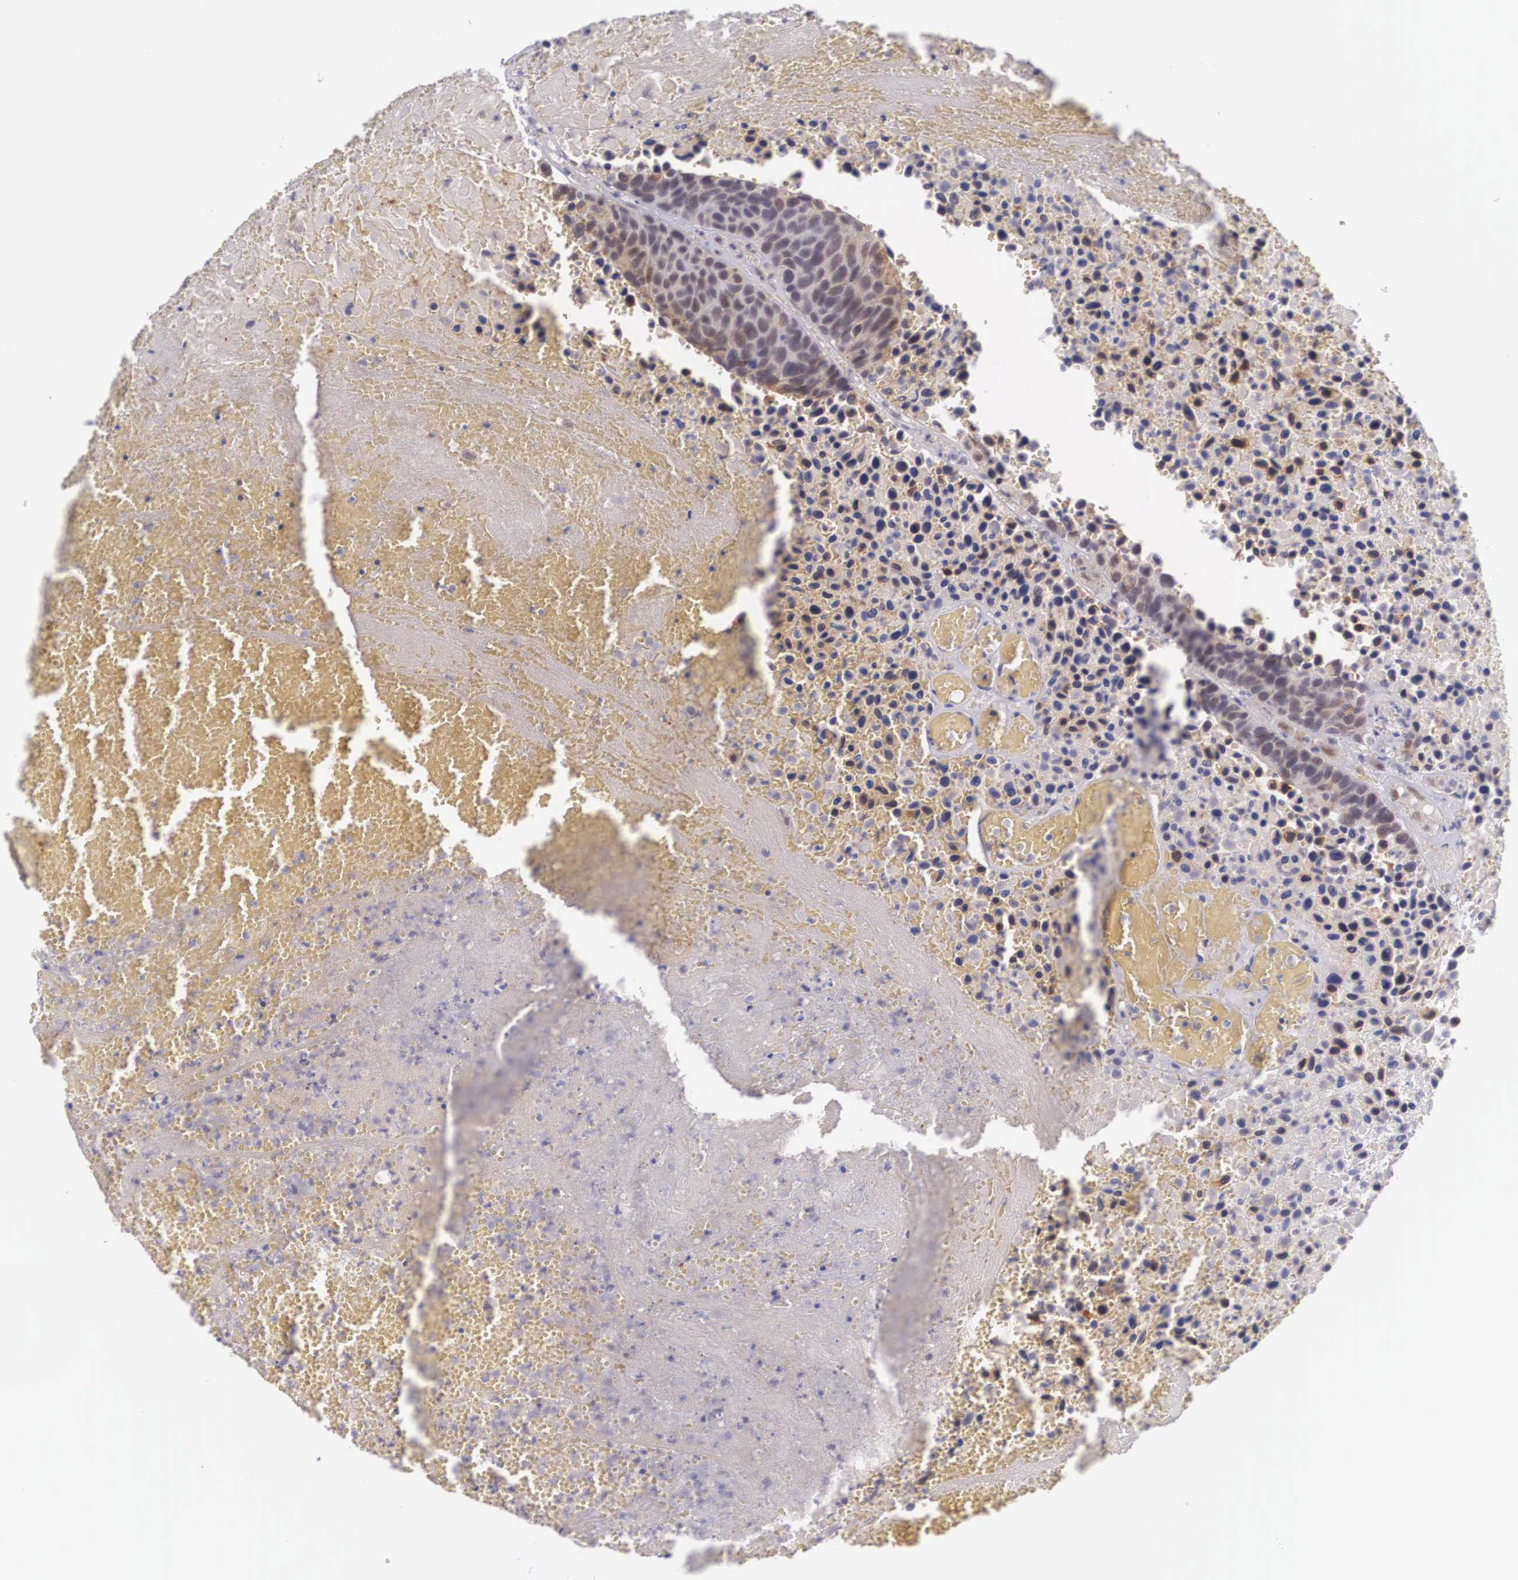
{"staining": {"intensity": "moderate", "quantity": ">75%", "location": "cytoplasmic/membranous,nuclear"}, "tissue": "urothelial cancer", "cell_type": "Tumor cells", "image_type": "cancer", "snomed": [{"axis": "morphology", "description": "Urothelial carcinoma, High grade"}, {"axis": "topography", "description": "Urinary bladder"}], "caption": "Urothelial carcinoma (high-grade) stained with DAB immunohistochemistry reveals medium levels of moderate cytoplasmic/membranous and nuclear expression in about >75% of tumor cells.", "gene": "NINL", "patient": {"sex": "male", "age": 66}}